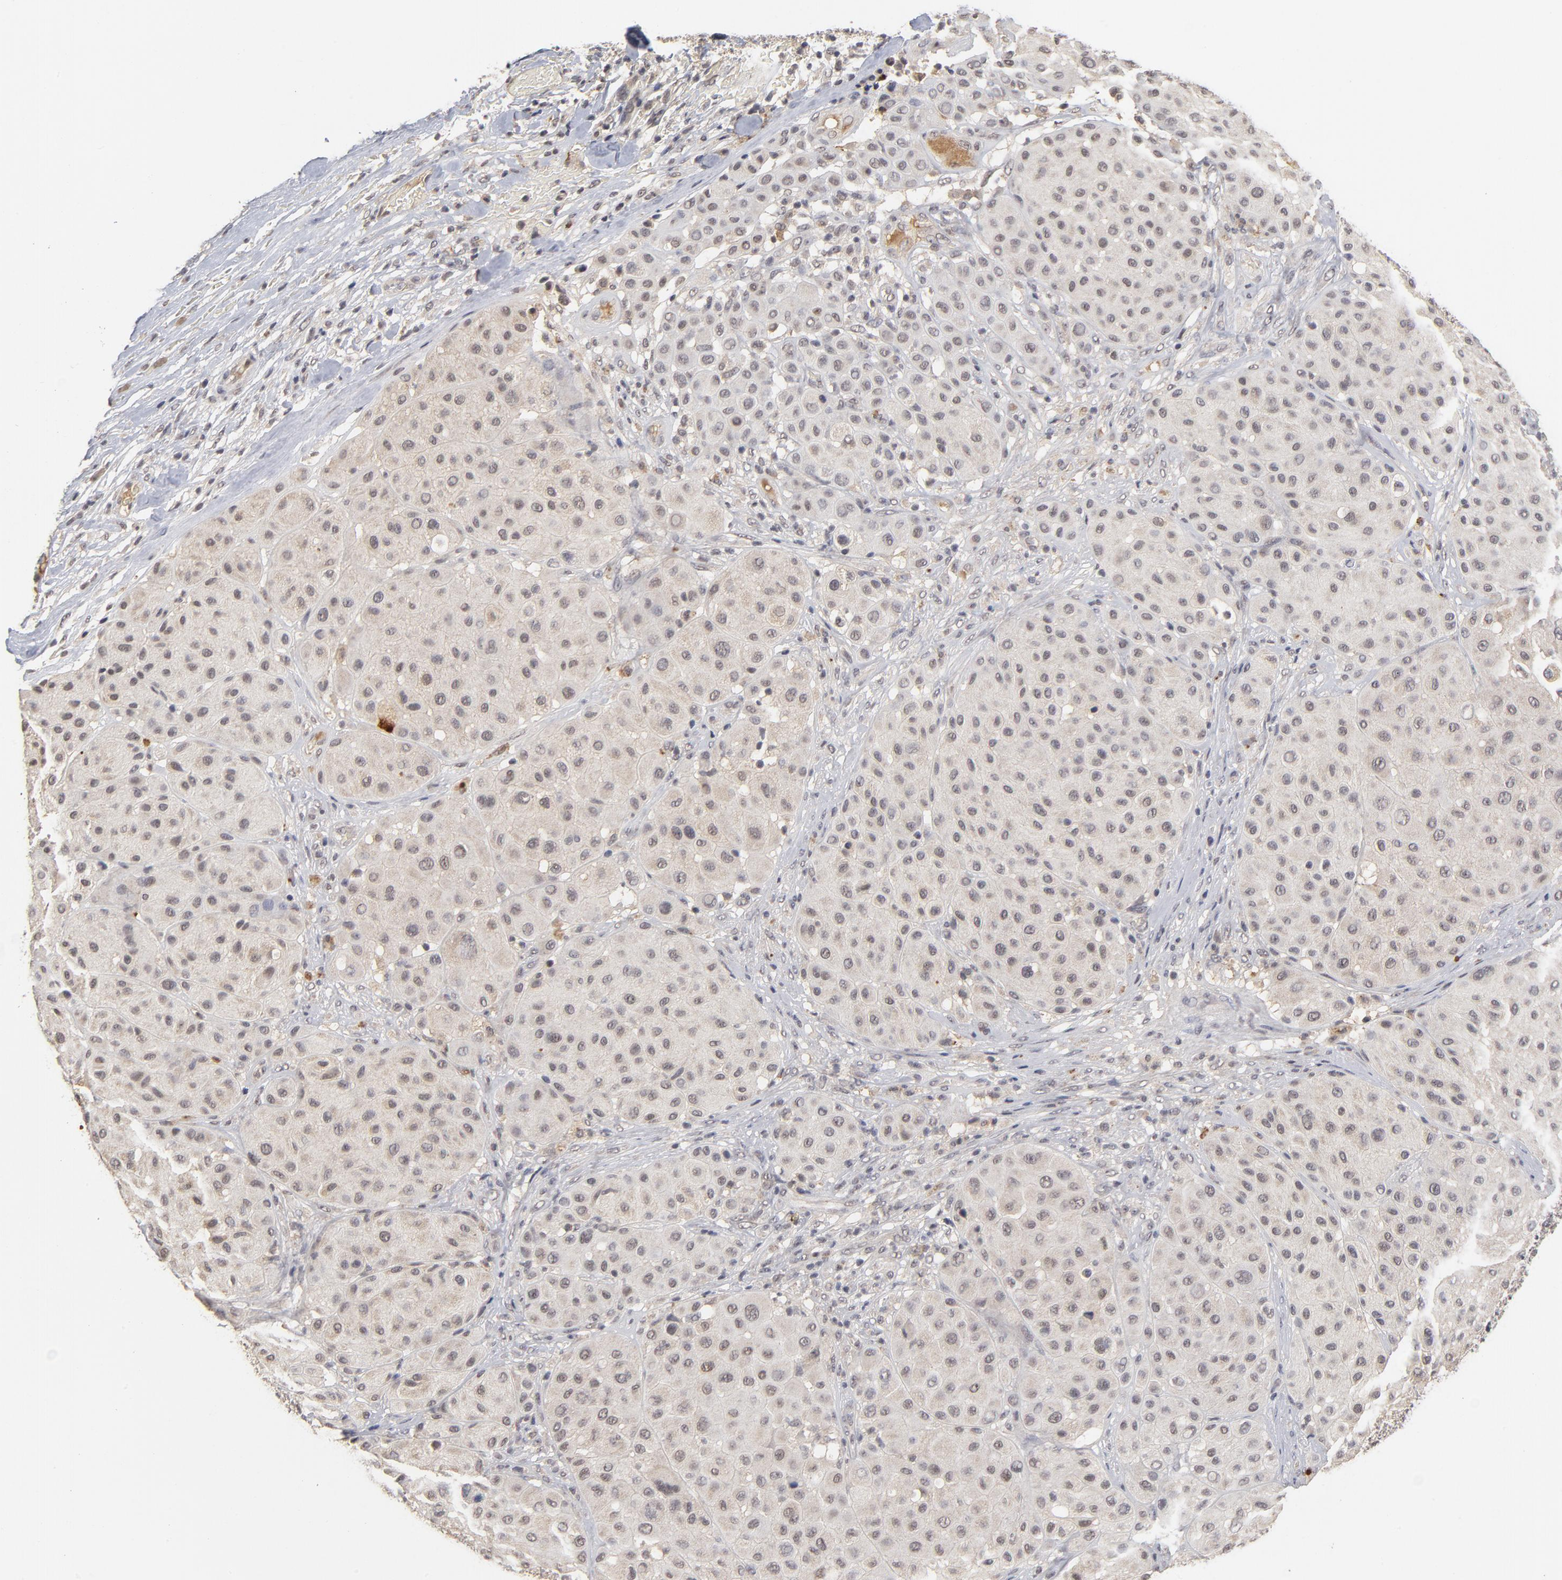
{"staining": {"intensity": "weak", "quantity": "25%-75%", "location": "cytoplasmic/membranous"}, "tissue": "melanoma", "cell_type": "Tumor cells", "image_type": "cancer", "snomed": [{"axis": "morphology", "description": "Normal tissue, NOS"}, {"axis": "morphology", "description": "Malignant melanoma, Metastatic site"}, {"axis": "topography", "description": "Skin"}], "caption": "The histopathology image displays a brown stain indicating the presence of a protein in the cytoplasmic/membranous of tumor cells in malignant melanoma (metastatic site).", "gene": "WSB1", "patient": {"sex": "male", "age": 41}}